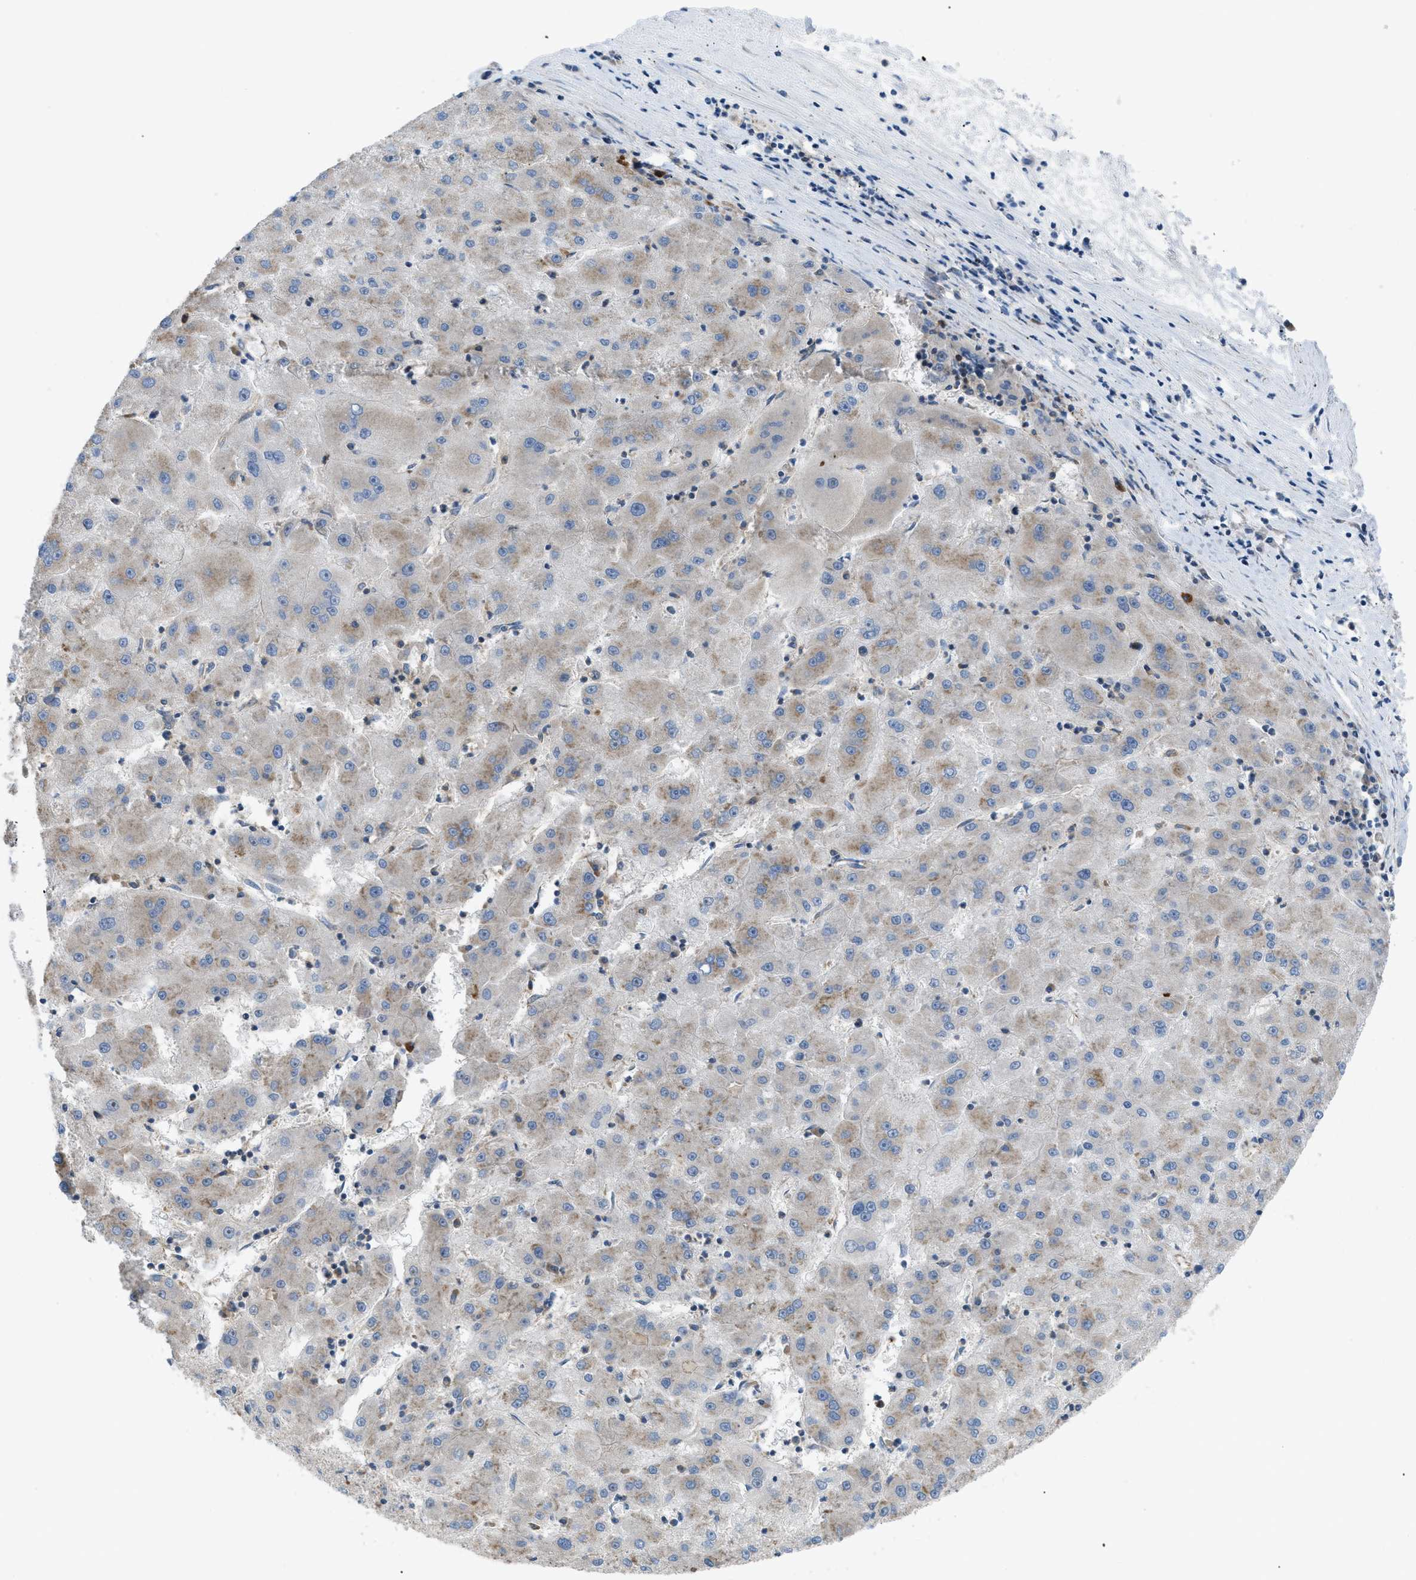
{"staining": {"intensity": "weak", "quantity": "25%-75%", "location": "cytoplasmic/membranous"}, "tissue": "liver cancer", "cell_type": "Tumor cells", "image_type": "cancer", "snomed": [{"axis": "morphology", "description": "Carcinoma, Hepatocellular, NOS"}, {"axis": "topography", "description": "Liver"}], "caption": "About 25%-75% of tumor cells in liver hepatocellular carcinoma exhibit weak cytoplasmic/membranous protein expression as visualized by brown immunohistochemical staining.", "gene": "ATP2A3", "patient": {"sex": "male", "age": 72}}